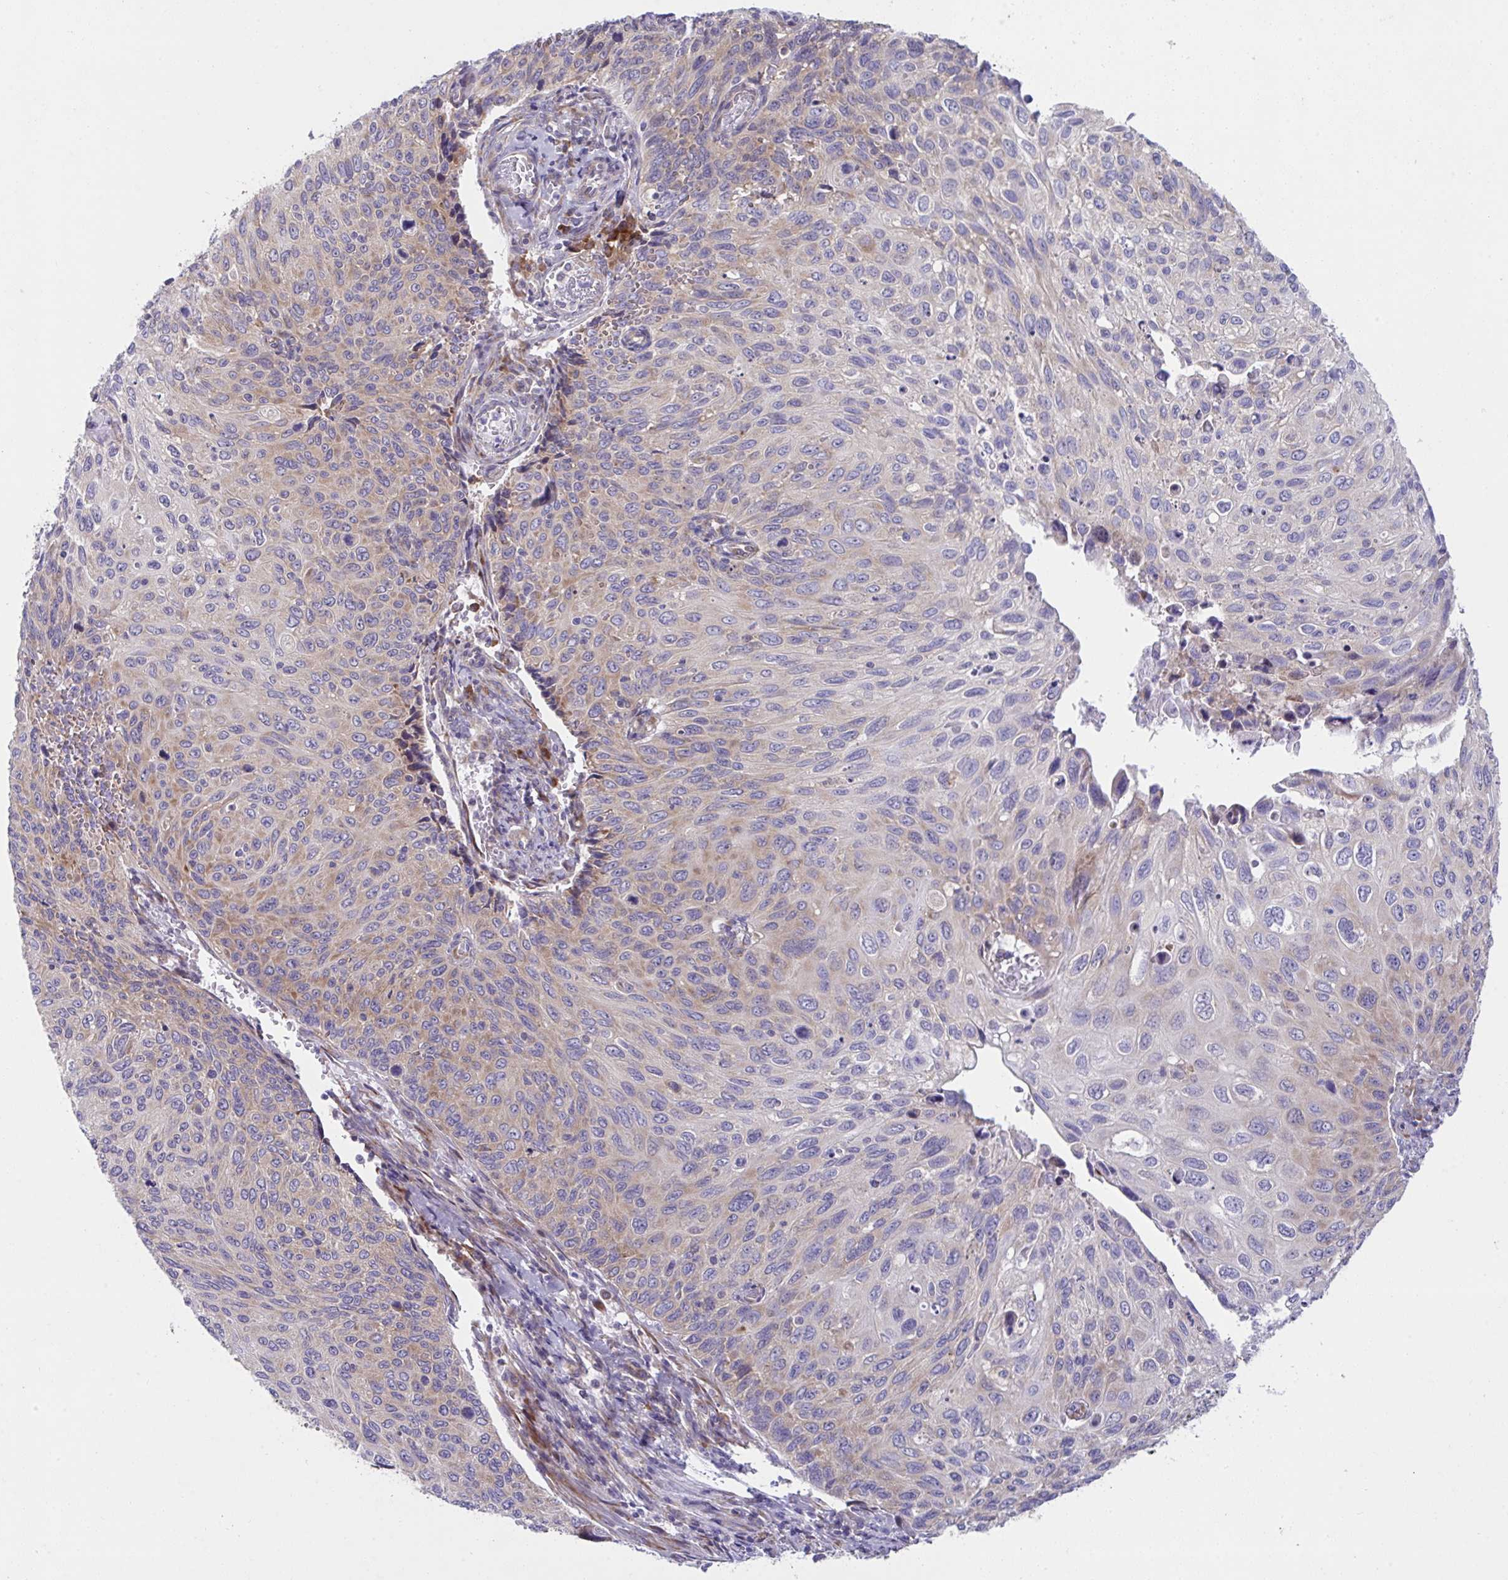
{"staining": {"intensity": "moderate", "quantity": "<25%", "location": "cytoplasmic/membranous"}, "tissue": "cervical cancer", "cell_type": "Tumor cells", "image_type": "cancer", "snomed": [{"axis": "morphology", "description": "Squamous cell carcinoma, NOS"}, {"axis": "topography", "description": "Cervix"}], "caption": "Moderate cytoplasmic/membranous expression is identified in about <25% of tumor cells in squamous cell carcinoma (cervical).", "gene": "FAU", "patient": {"sex": "female", "age": 70}}